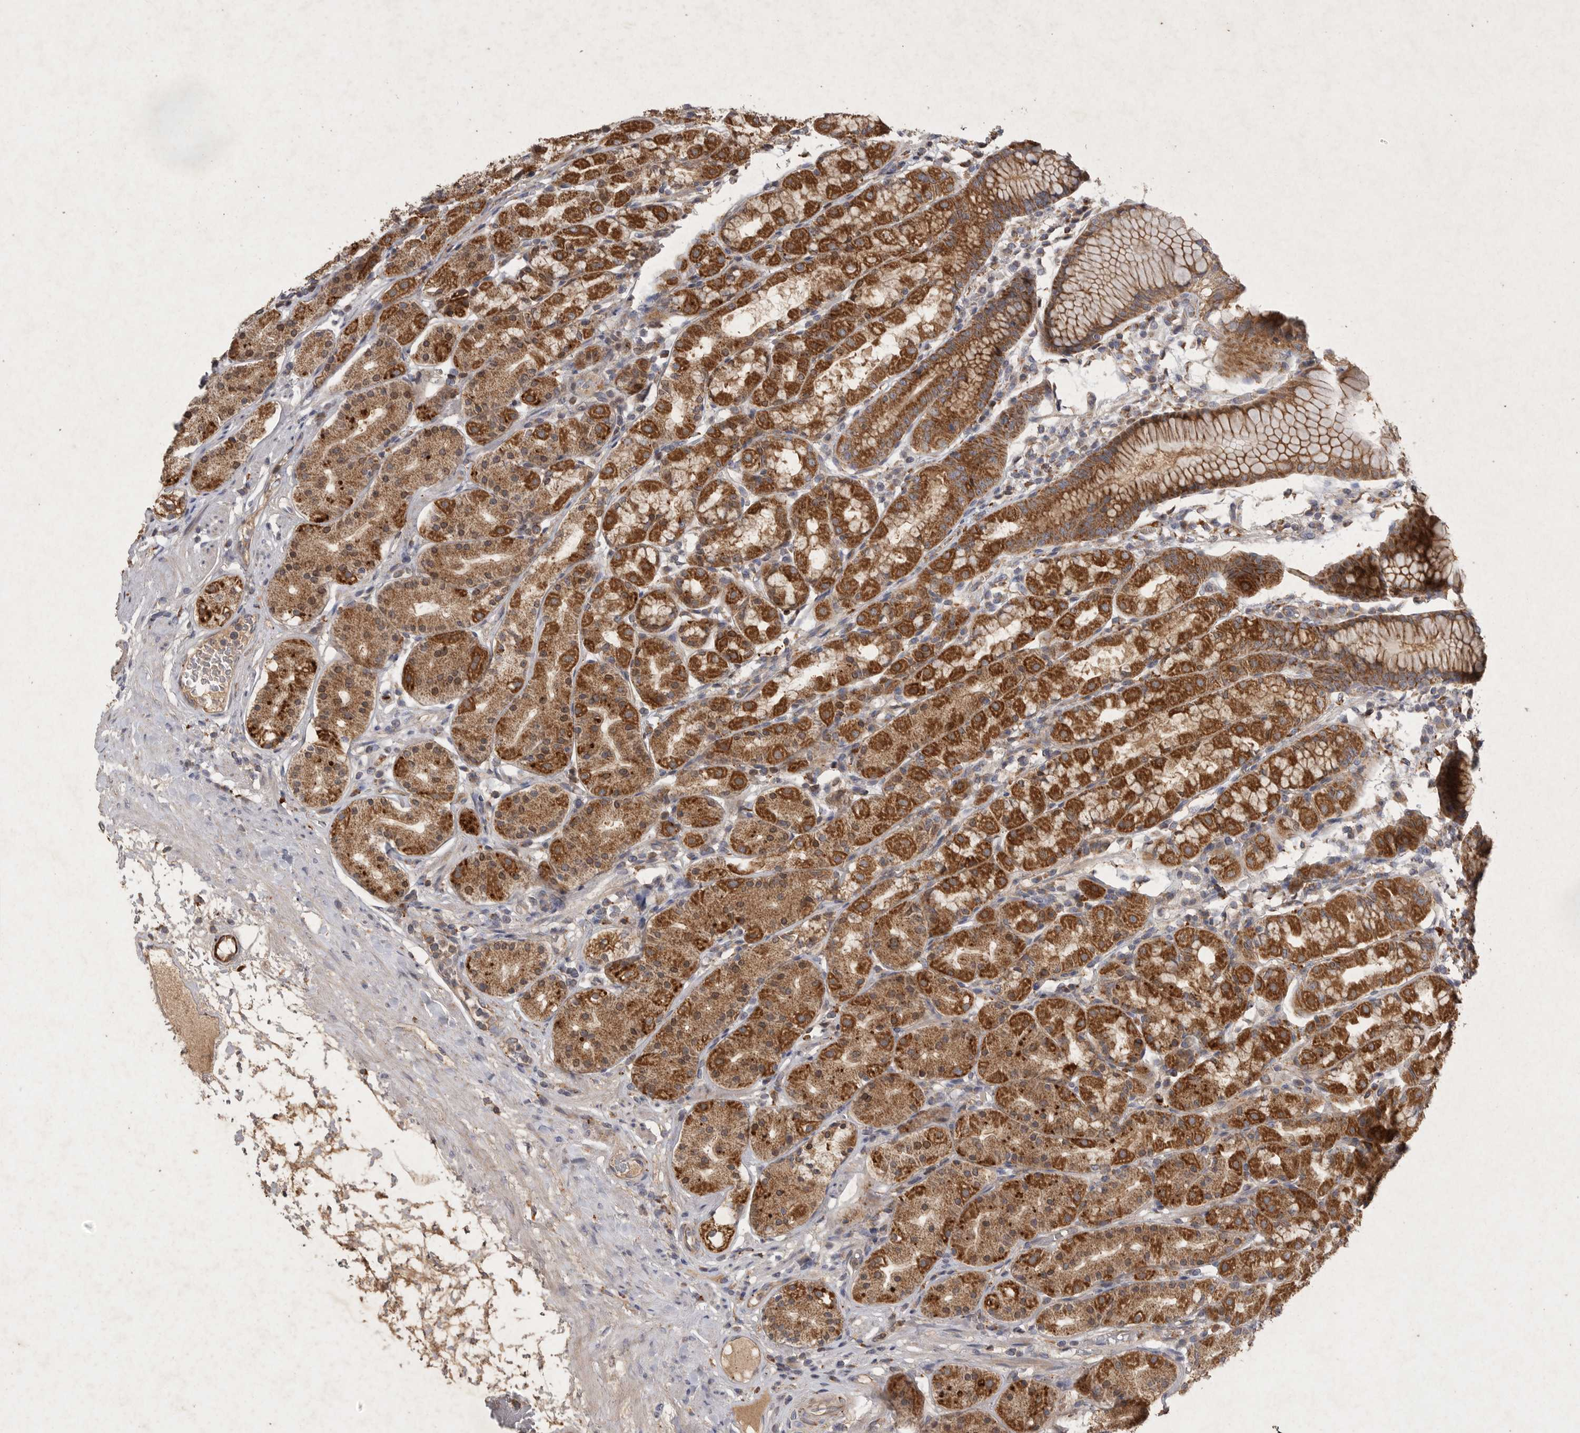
{"staining": {"intensity": "strong", "quantity": ">75%", "location": "cytoplasmic/membranous"}, "tissue": "stomach", "cell_type": "Glandular cells", "image_type": "normal", "snomed": [{"axis": "morphology", "description": "Normal tissue, NOS"}, {"axis": "topography", "description": "Stomach, lower"}], "caption": "About >75% of glandular cells in unremarkable stomach reveal strong cytoplasmic/membranous protein staining as visualized by brown immunohistochemical staining.", "gene": "MRPL41", "patient": {"sex": "female", "age": 56}}